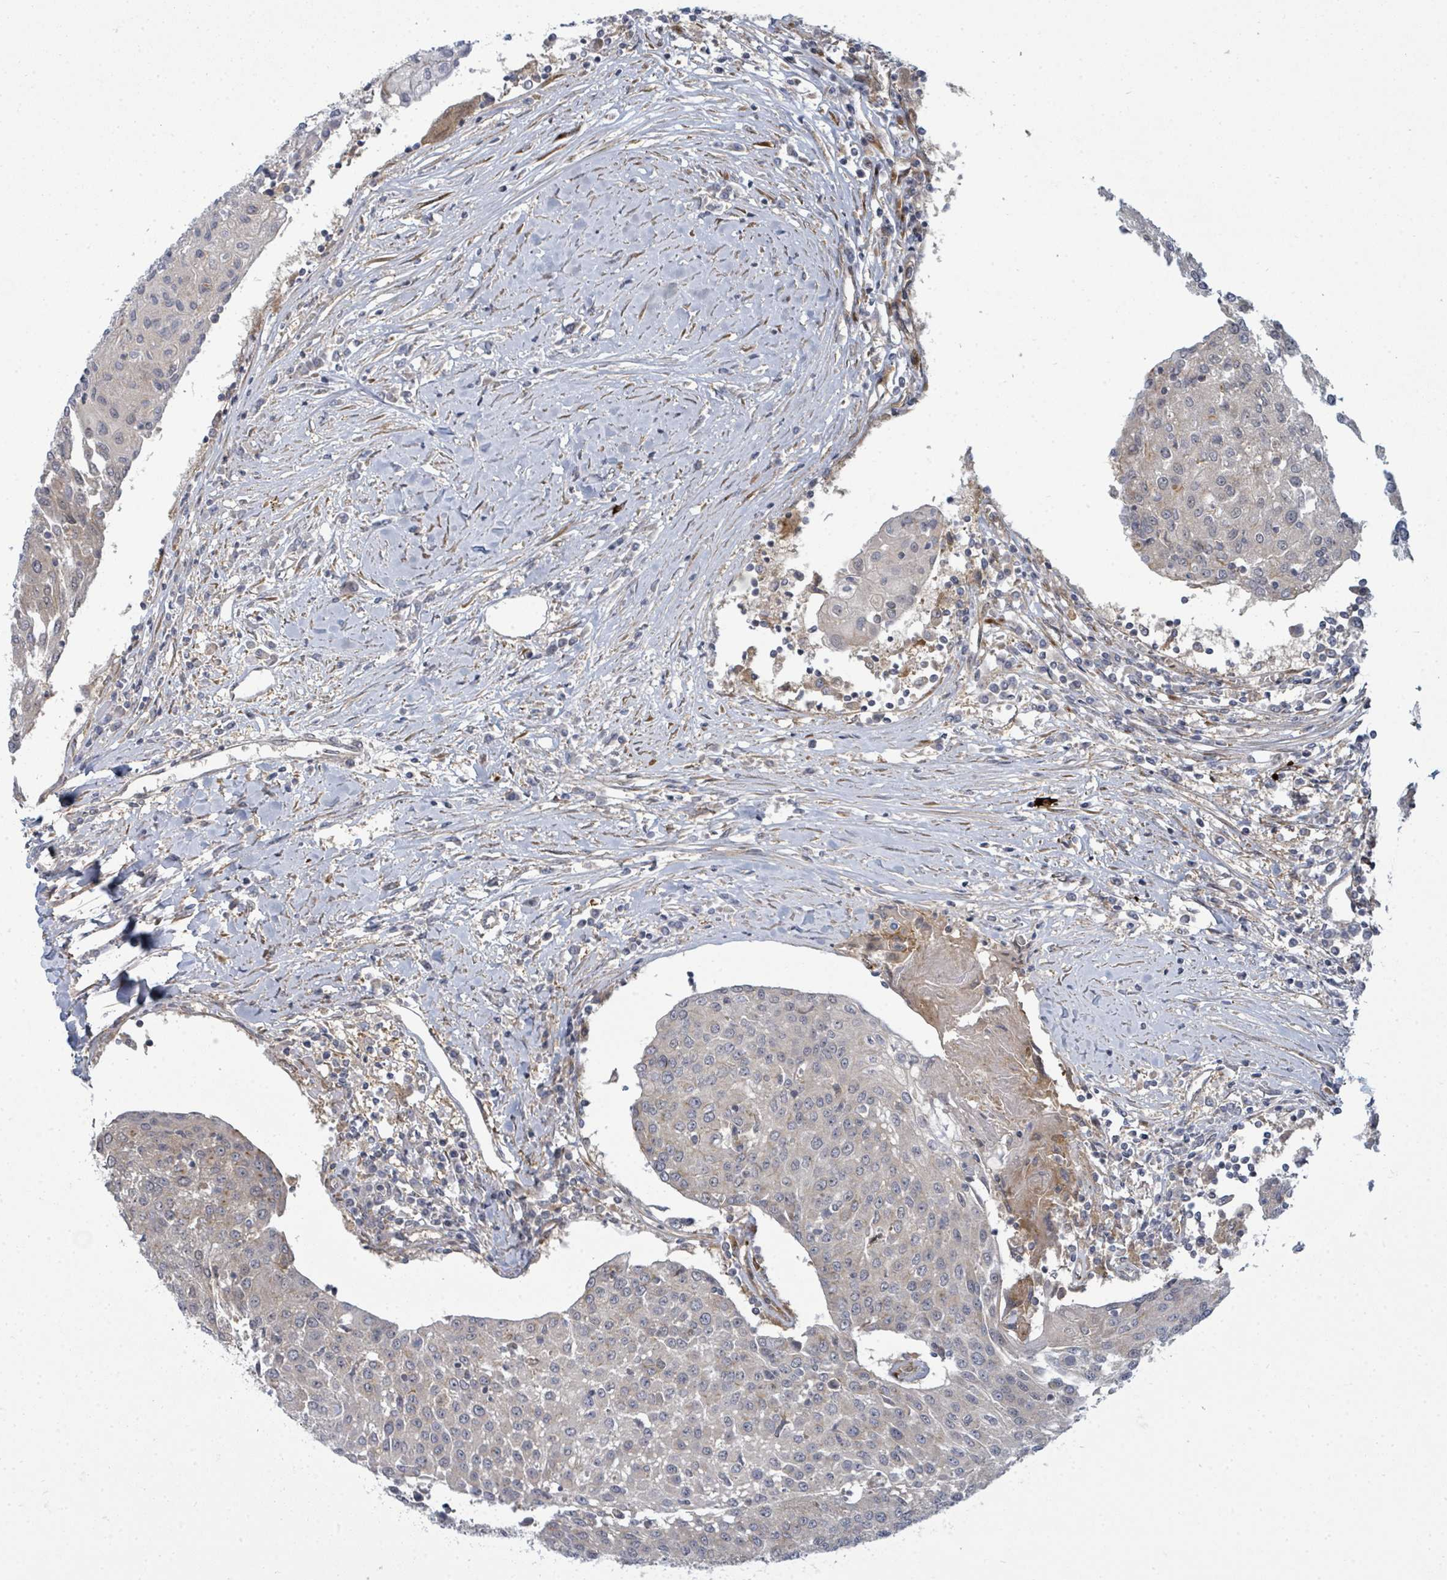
{"staining": {"intensity": "negative", "quantity": "none", "location": "none"}, "tissue": "urothelial cancer", "cell_type": "Tumor cells", "image_type": "cancer", "snomed": [{"axis": "morphology", "description": "Urothelial carcinoma, High grade"}, {"axis": "topography", "description": "Urinary bladder"}], "caption": "Immunohistochemistry of high-grade urothelial carcinoma displays no expression in tumor cells.", "gene": "PSMG2", "patient": {"sex": "female", "age": 85}}